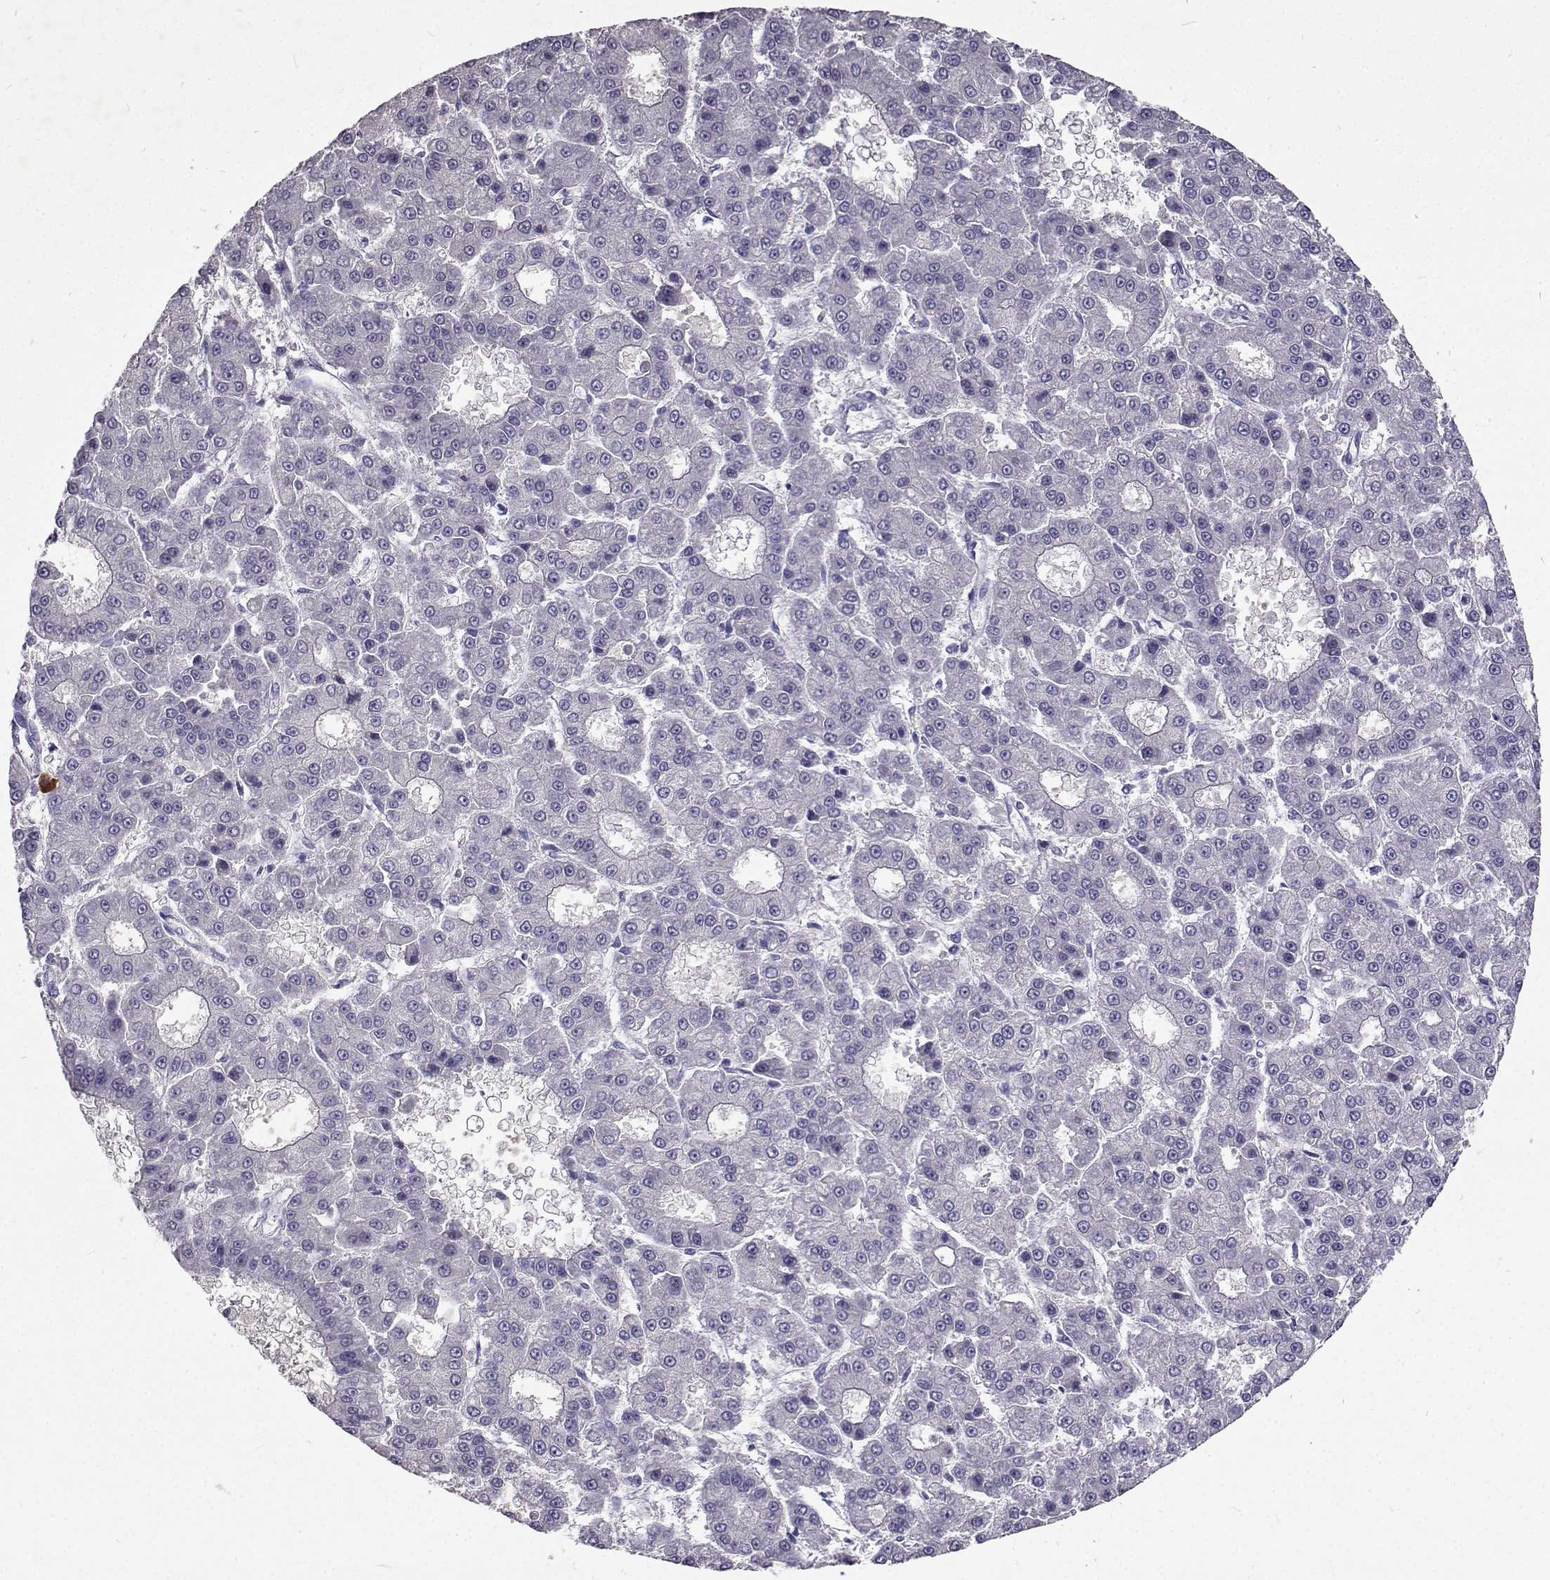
{"staining": {"intensity": "negative", "quantity": "none", "location": "none"}, "tissue": "liver cancer", "cell_type": "Tumor cells", "image_type": "cancer", "snomed": [{"axis": "morphology", "description": "Carcinoma, Hepatocellular, NOS"}, {"axis": "topography", "description": "Liver"}], "caption": "Tumor cells are negative for protein expression in human liver cancer (hepatocellular carcinoma).", "gene": "CFAP44", "patient": {"sex": "male", "age": 70}}